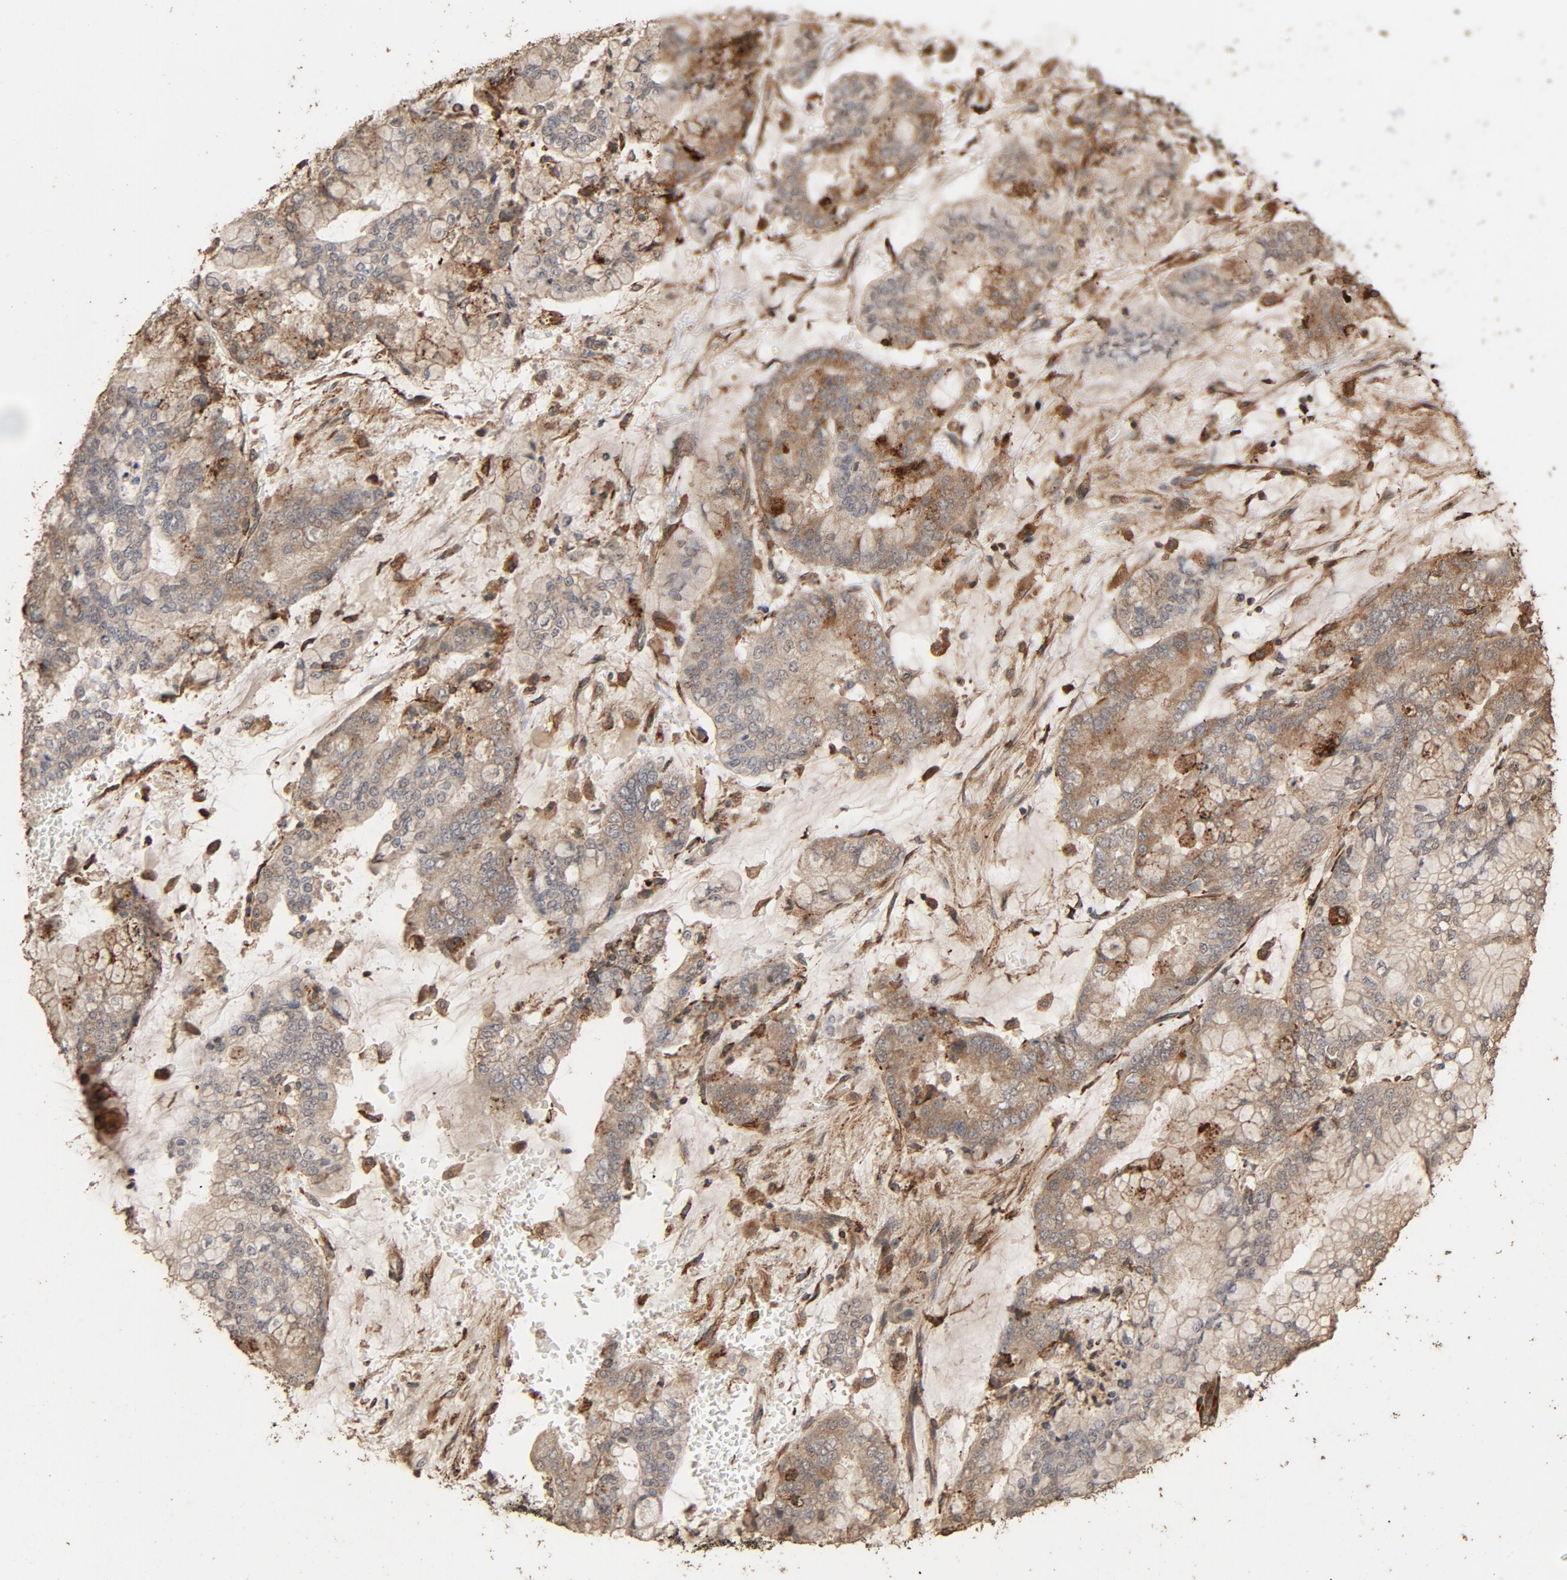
{"staining": {"intensity": "moderate", "quantity": "25%-75%", "location": "cytoplasmic/membranous"}, "tissue": "stomach cancer", "cell_type": "Tumor cells", "image_type": "cancer", "snomed": [{"axis": "morphology", "description": "Normal tissue, NOS"}, {"axis": "morphology", "description": "Adenocarcinoma, NOS"}, {"axis": "topography", "description": "Stomach, upper"}, {"axis": "topography", "description": "Stomach"}], "caption": "Protein staining exhibits moderate cytoplasmic/membranous expression in approximately 25%-75% of tumor cells in stomach cancer (adenocarcinoma). (Brightfield microscopy of DAB IHC at high magnification).", "gene": "RPS6KA6", "patient": {"sex": "male", "age": 76}}